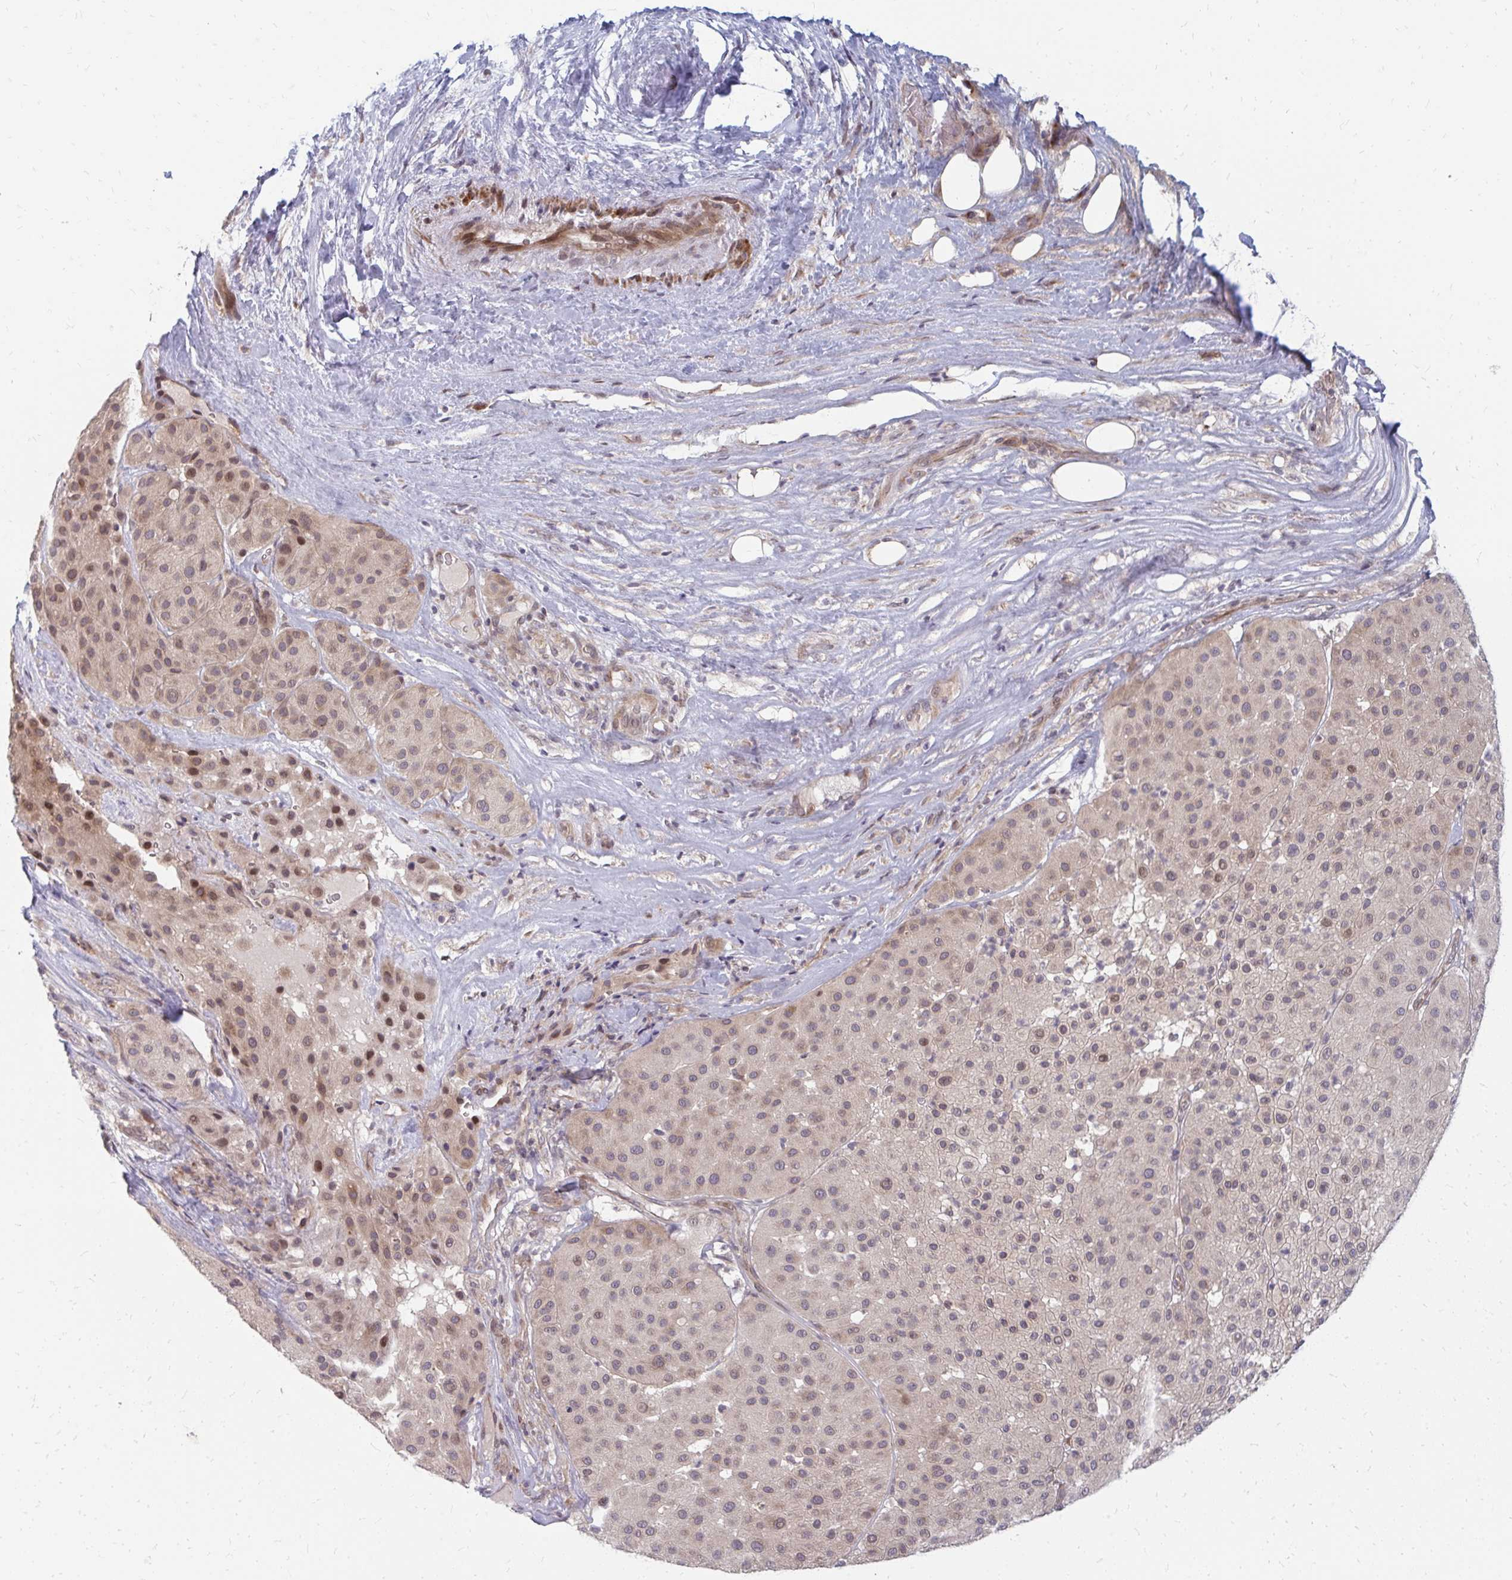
{"staining": {"intensity": "moderate", "quantity": ">75%", "location": "cytoplasmic/membranous,nuclear"}, "tissue": "melanoma", "cell_type": "Tumor cells", "image_type": "cancer", "snomed": [{"axis": "morphology", "description": "Malignant melanoma, Metastatic site"}, {"axis": "topography", "description": "Smooth muscle"}], "caption": "Immunohistochemistry (IHC) image of human malignant melanoma (metastatic site) stained for a protein (brown), which reveals medium levels of moderate cytoplasmic/membranous and nuclear expression in about >75% of tumor cells.", "gene": "ZNF285", "patient": {"sex": "male", "age": 41}}